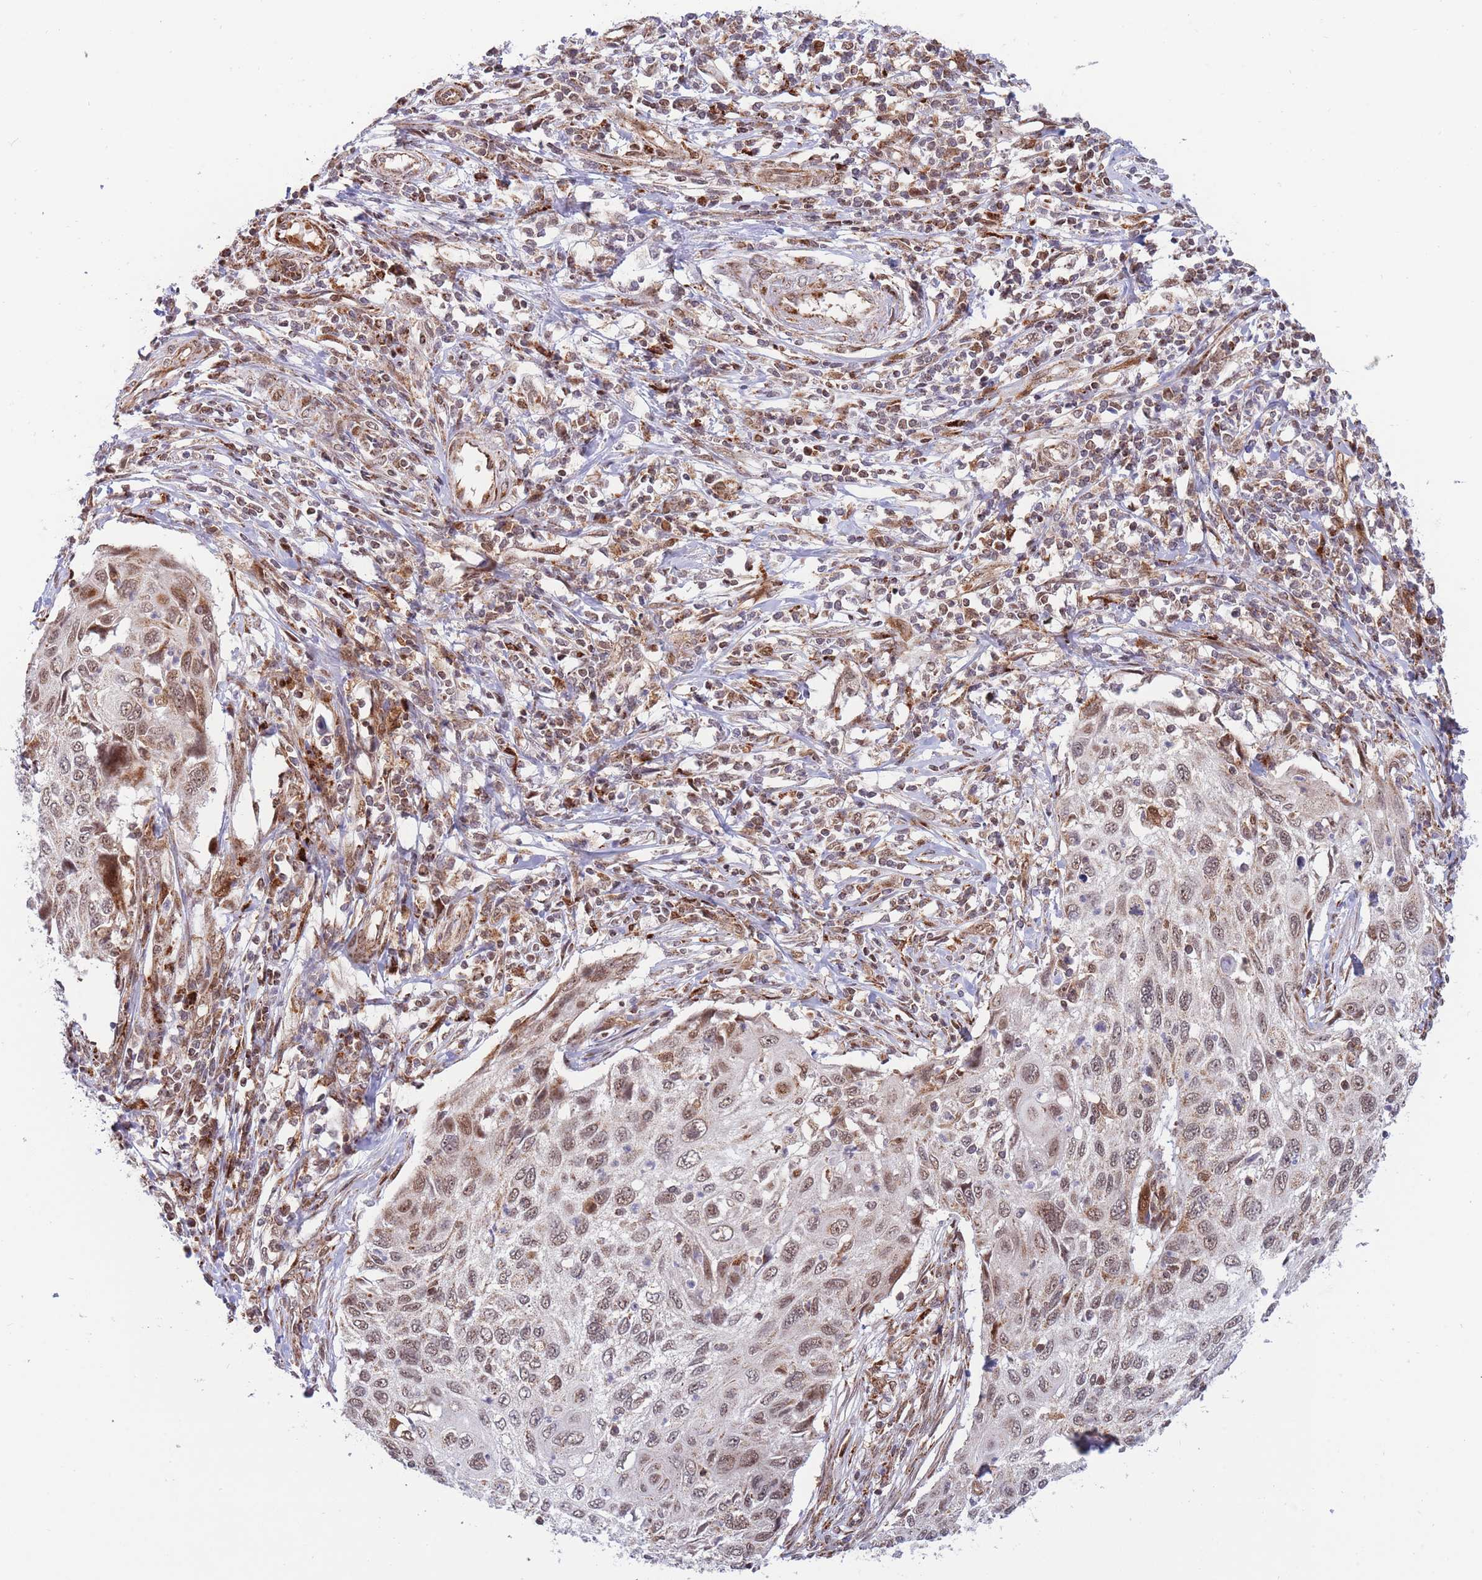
{"staining": {"intensity": "moderate", "quantity": ">75%", "location": "nuclear"}, "tissue": "cervical cancer", "cell_type": "Tumor cells", "image_type": "cancer", "snomed": [{"axis": "morphology", "description": "Squamous cell carcinoma, NOS"}, {"axis": "topography", "description": "Cervix"}], "caption": "Immunohistochemistry (IHC) staining of cervical cancer, which reveals medium levels of moderate nuclear positivity in approximately >75% of tumor cells indicating moderate nuclear protein staining. The staining was performed using DAB (3,3'-diaminobenzidine) (brown) for protein detection and nuclei were counterstained in hematoxylin (blue).", "gene": "BOD1L1", "patient": {"sex": "female", "age": 70}}